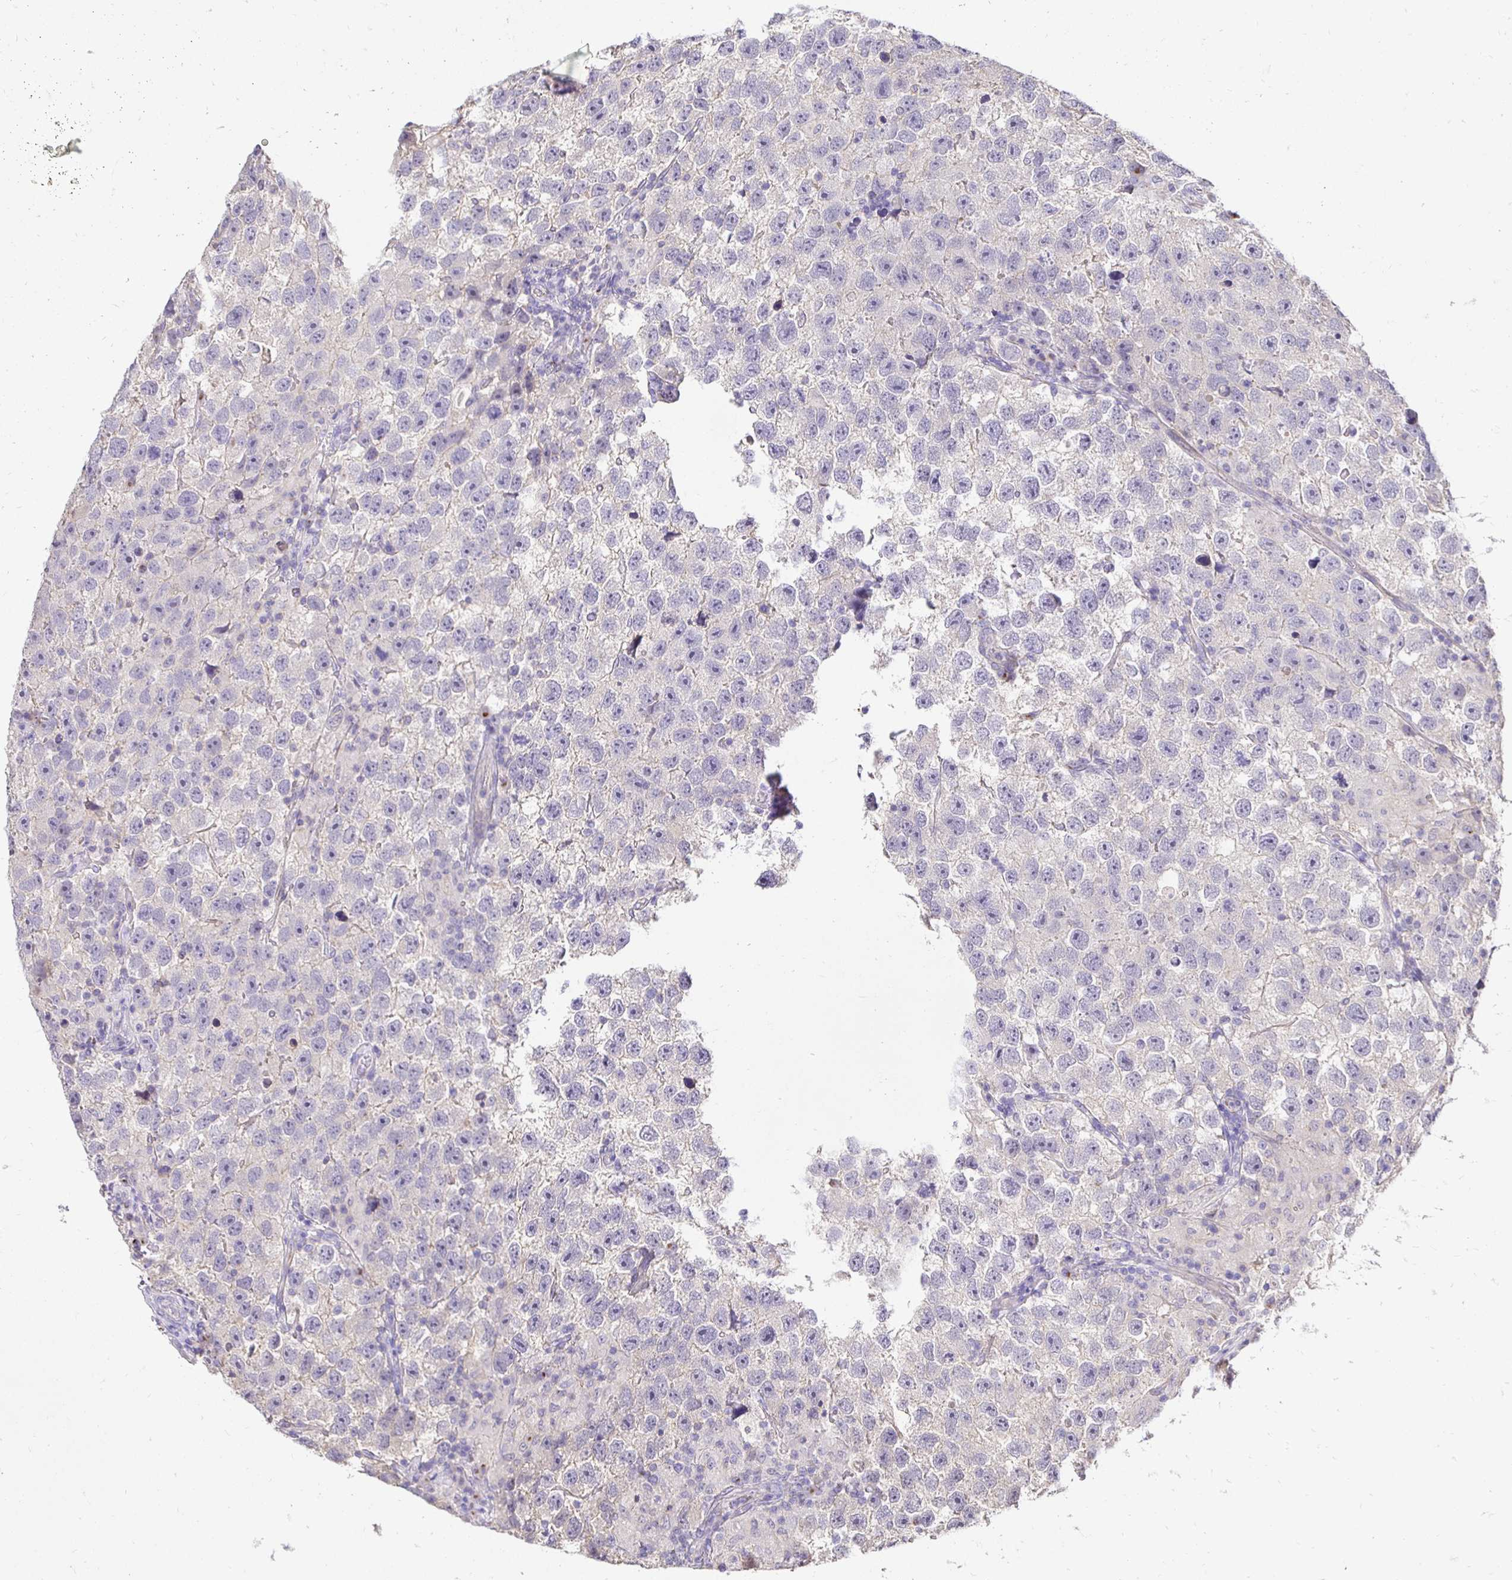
{"staining": {"intensity": "negative", "quantity": "none", "location": "none"}, "tissue": "testis cancer", "cell_type": "Tumor cells", "image_type": "cancer", "snomed": [{"axis": "morphology", "description": "Seminoma, NOS"}, {"axis": "topography", "description": "Testis"}], "caption": "Tumor cells are negative for protein expression in human testis seminoma.", "gene": "SLC9A1", "patient": {"sex": "male", "age": 26}}